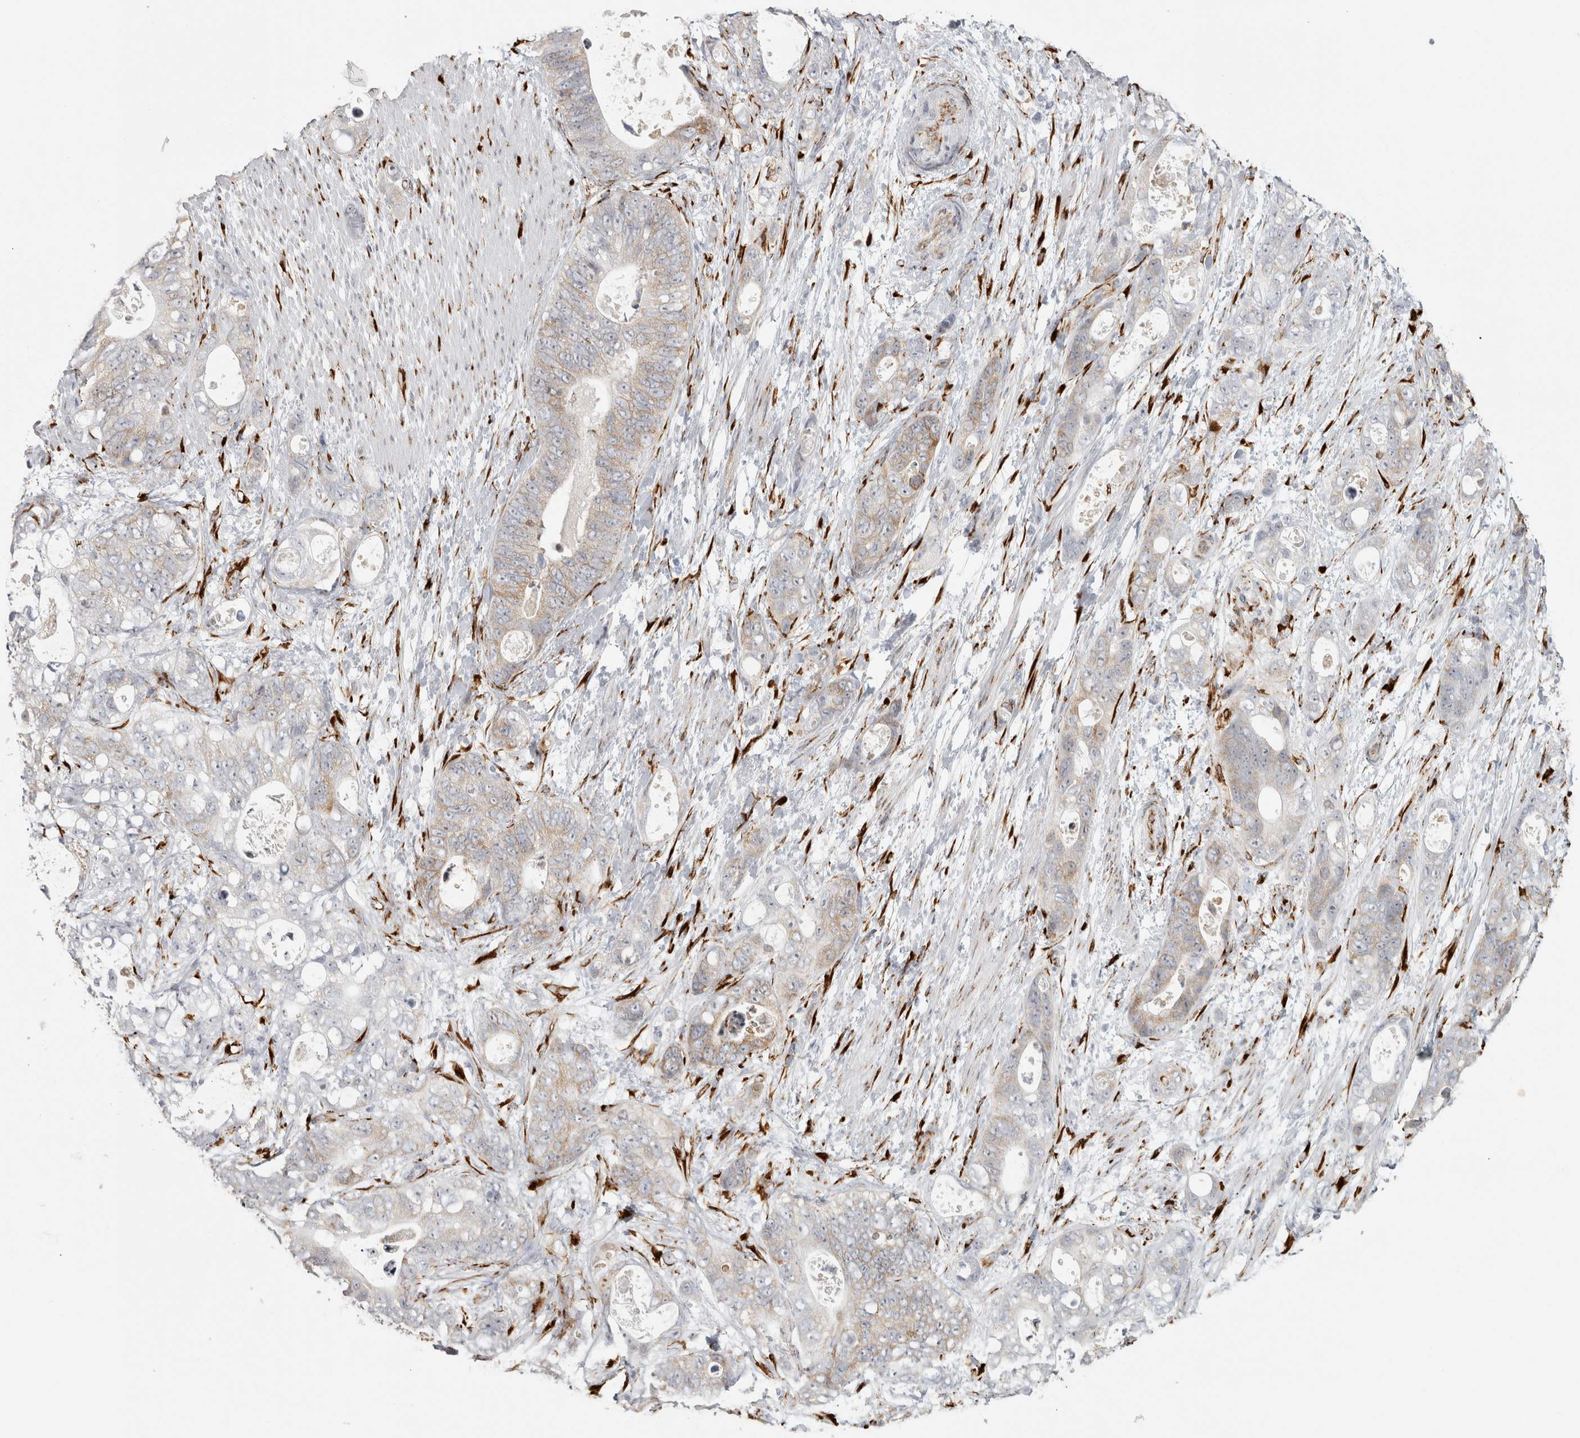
{"staining": {"intensity": "weak", "quantity": "<25%", "location": "cytoplasmic/membranous"}, "tissue": "stomach cancer", "cell_type": "Tumor cells", "image_type": "cancer", "snomed": [{"axis": "morphology", "description": "Normal tissue, NOS"}, {"axis": "morphology", "description": "Adenocarcinoma, NOS"}, {"axis": "topography", "description": "Stomach"}], "caption": "Image shows no significant protein expression in tumor cells of stomach adenocarcinoma.", "gene": "OSTN", "patient": {"sex": "female", "age": 89}}